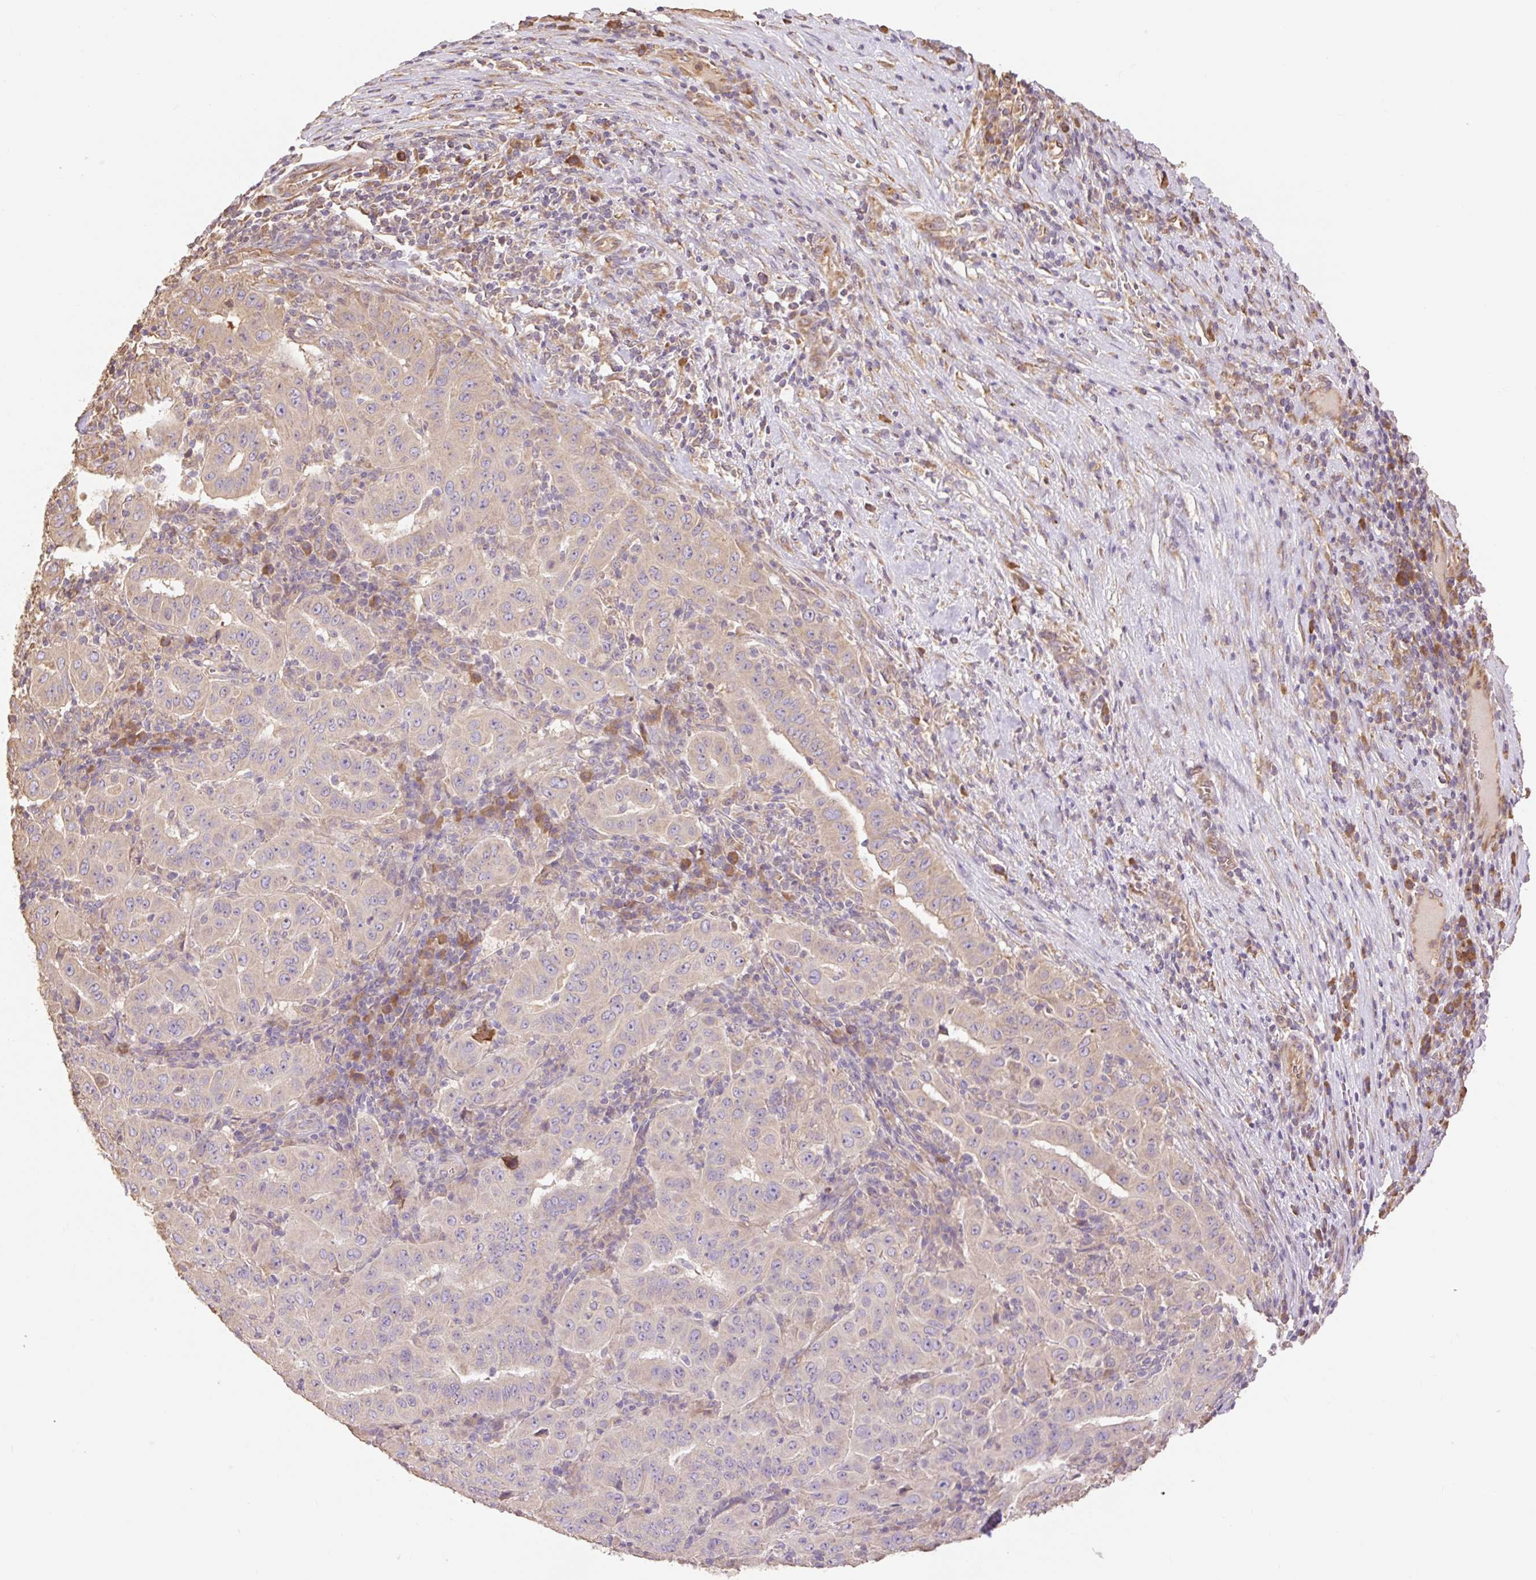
{"staining": {"intensity": "weak", "quantity": "<25%", "location": "cytoplasmic/membranous"}, "tissue": "pancreatic cancer", "cell_type": "Tumor cells", "image_type": "cancer", "snomed": [{"axis": "morphology", "description": "Adenocarcinoma, NOS"}, {"axis": "topography", "description": "Pancreas"}], "caption": "Pancreatic cancer was stained to show a protein in brown. There is no significant positivity in tumor cells.", "gene": "DESI1", "patient": {"sex": "male", "age": 63}}